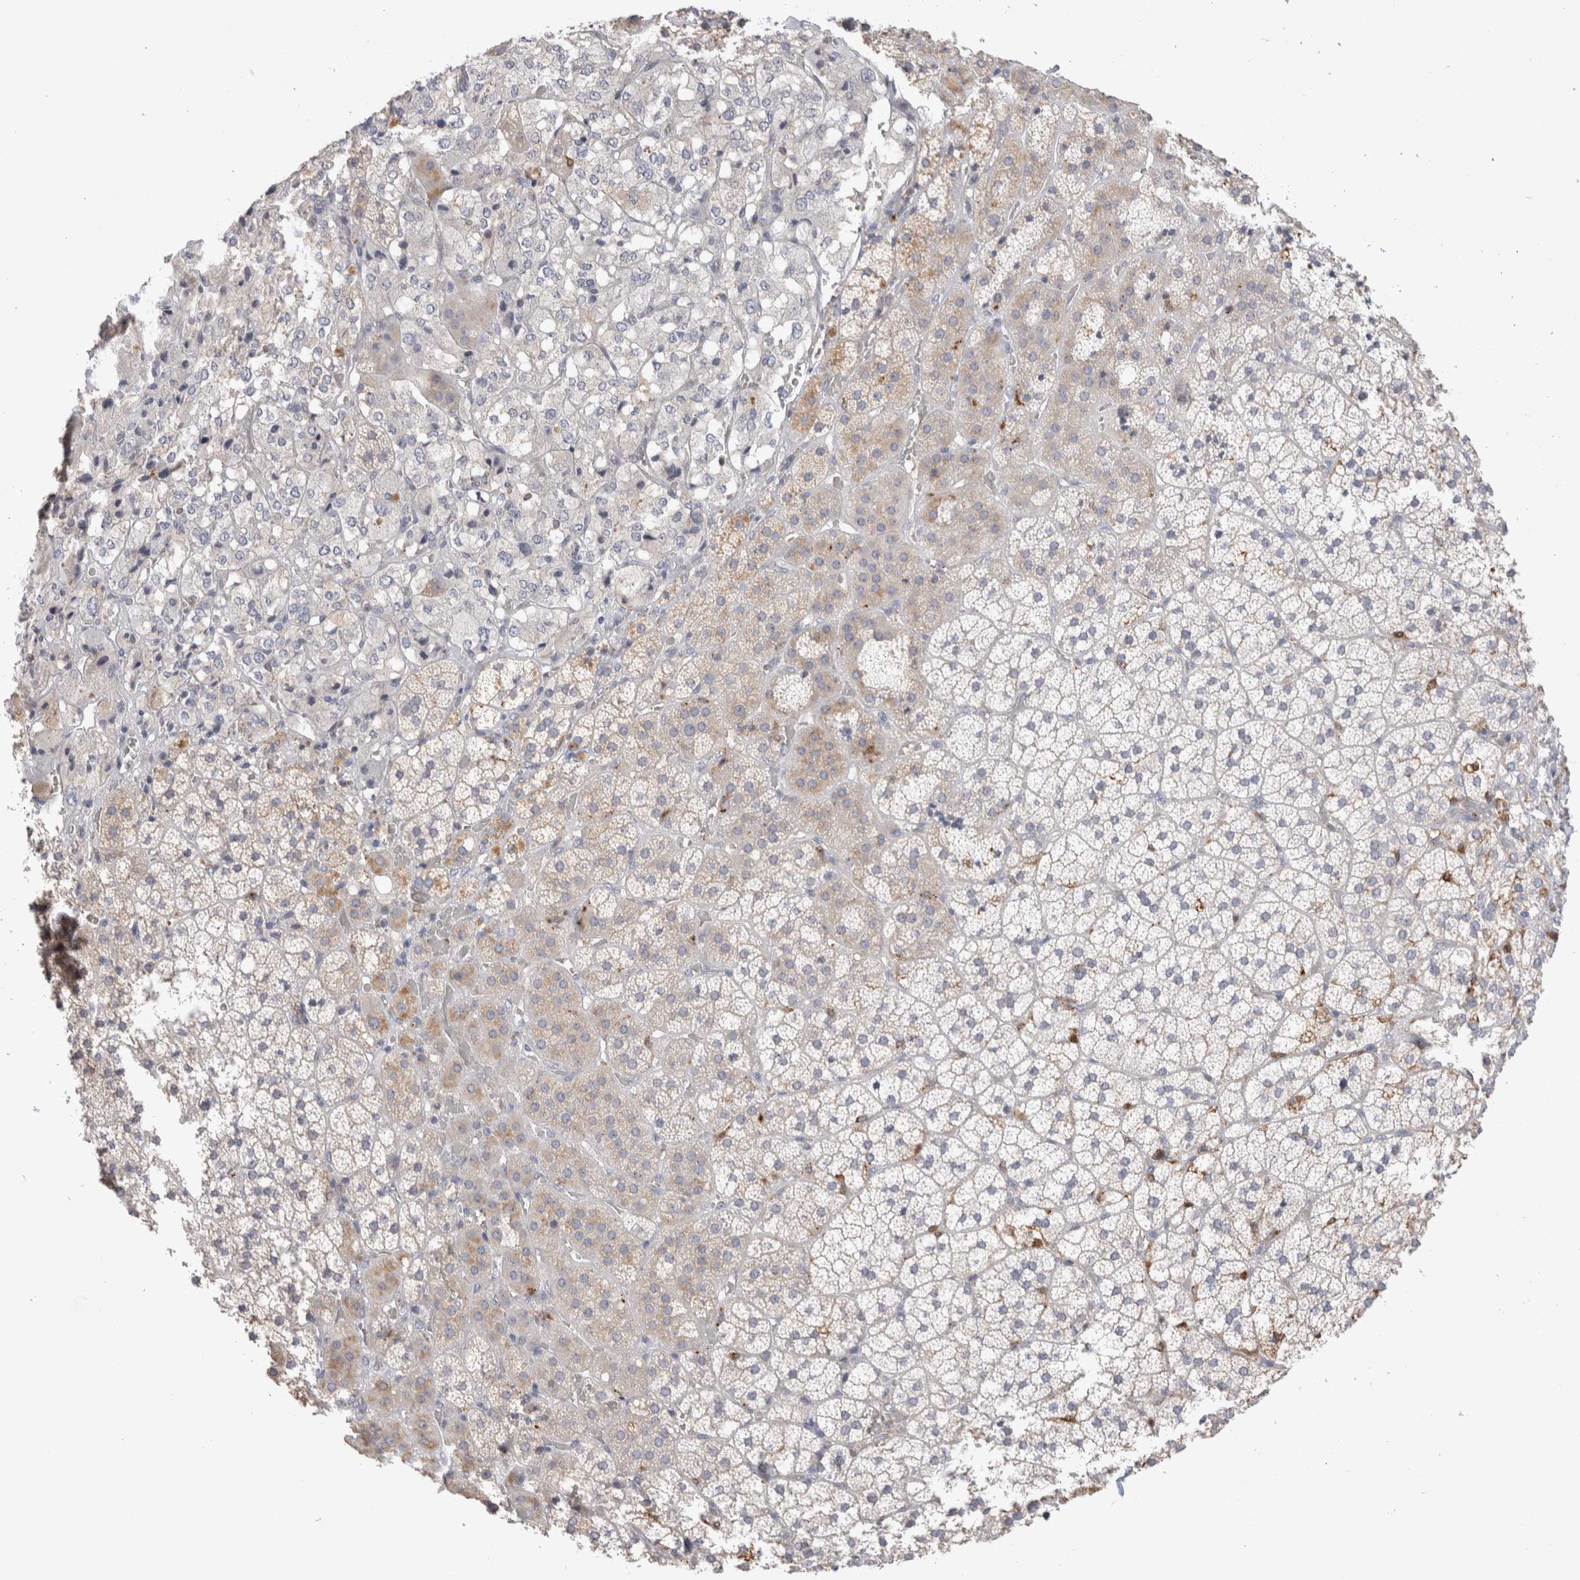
{"staining": {"intensity": "weak", "quantity": "<25%", "location": "cytoplasmic/membranous"}, "tissue": "adrenal gland", "cell_type": "Glandular cells", "image_type": "normal", "snomed": [{"axis": "morphology", "description": "Normal tissue, NOS"}, {"axis": "topography", "description": "Adrenal gland"}], "caption": "The immunohistochemistry image has no significant positivity in glandular cells of adrenal gland. (IHC, brightfield microscopy, high magnification).", "gene": "HPGDS", "patient": {"sex": "female", "age": 44}}